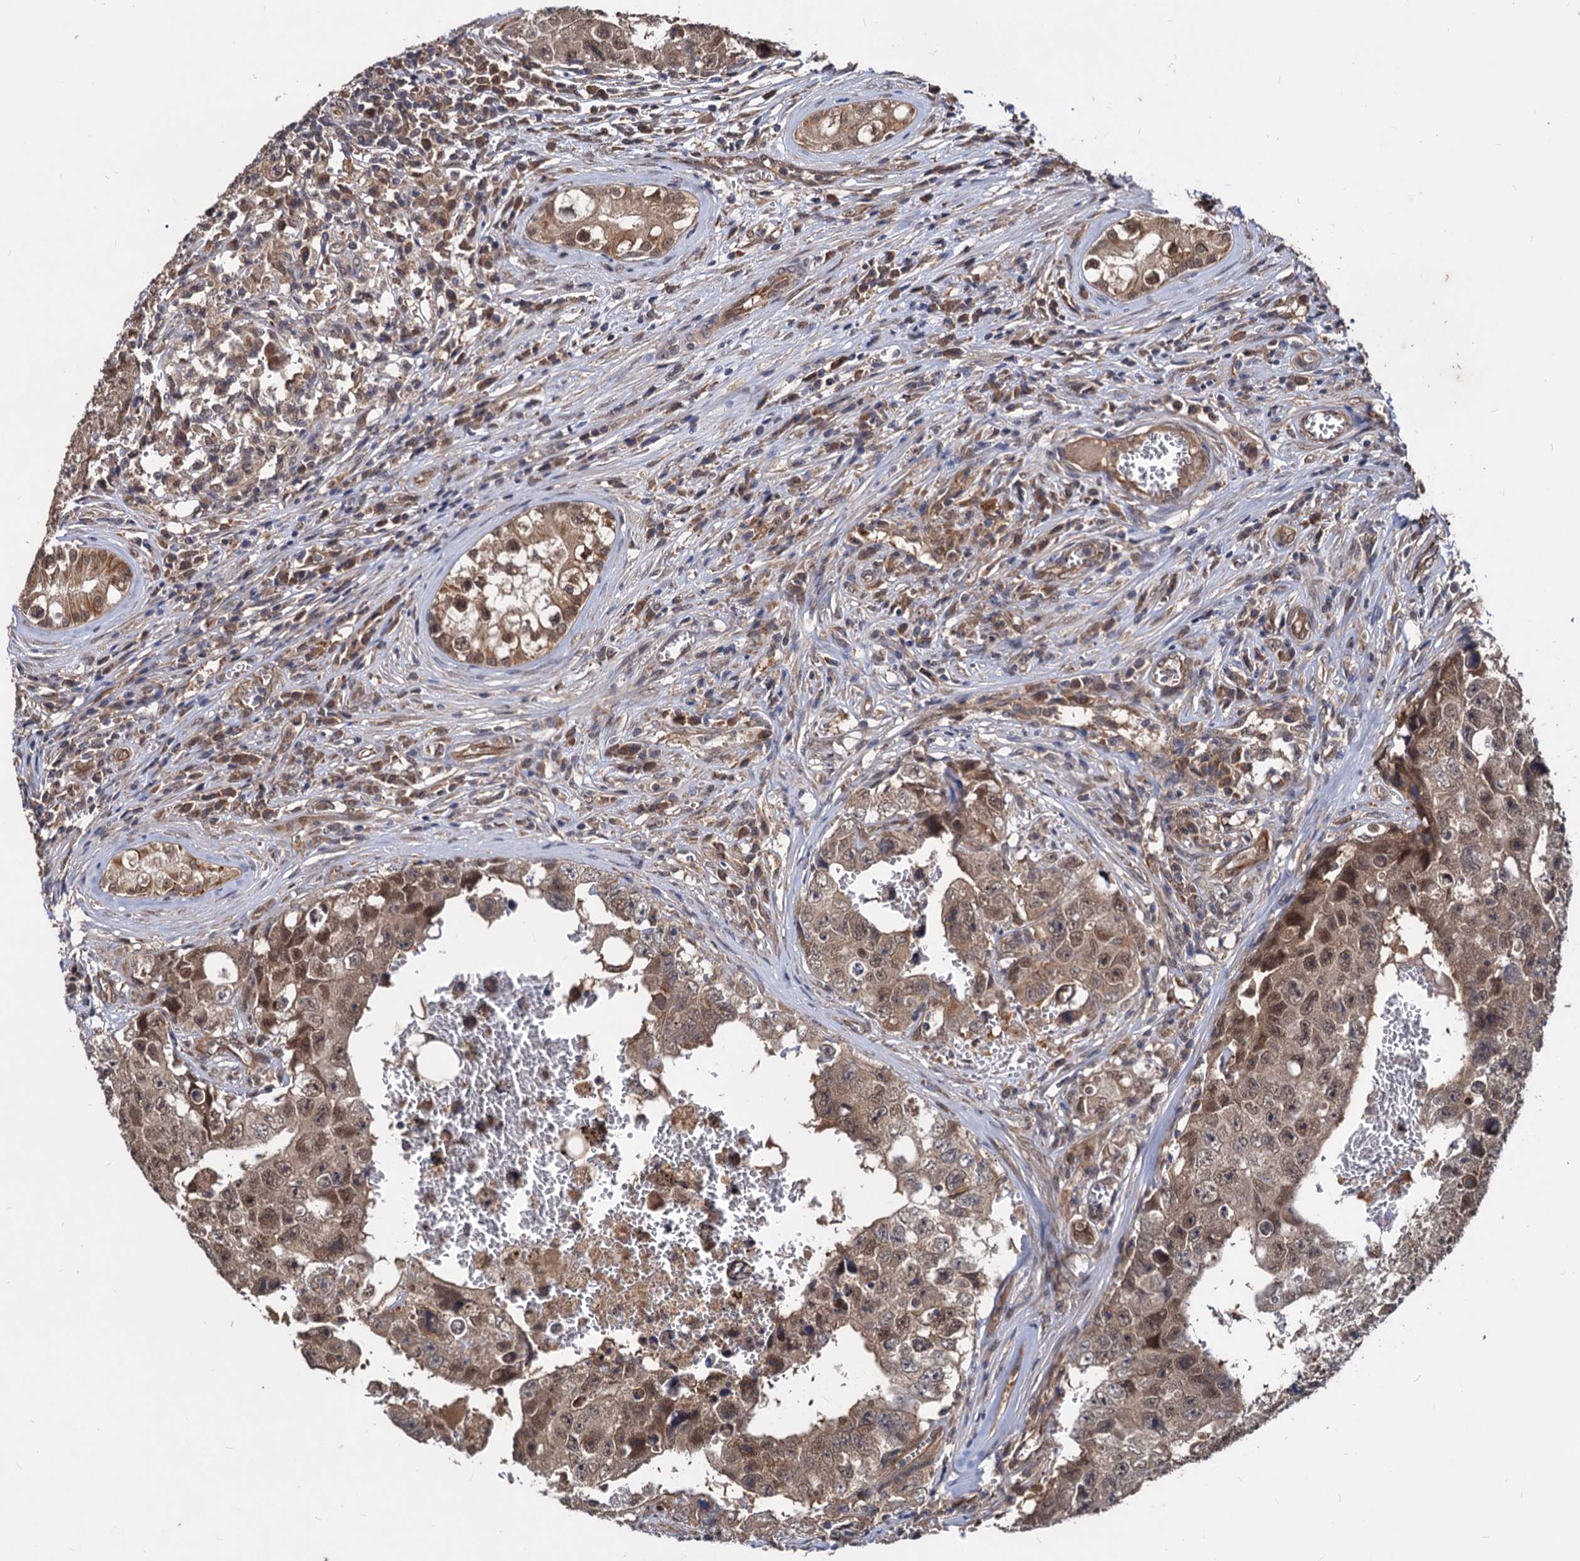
{"staining": {"intensity": "moderate", "quantity": ">75%", "location": "cytoplasmic/membranous,nuclear"}, "tissue": "testis cancer", "cell_type": "Tumor cells", "image_type": "cancer", "snomed": [{"axis": "morphology", "description": "Carcinoma, Embryonal, NOS"}, {"axis": "topography", "description": "Testis"}], "caption": "A medium amount of moderate cytoplasmic/membranous and nuclear staining is present in approximately >75% of tumor cells in testis embryonal carcinoma tissue.", "gene": "PSMD4", "patient": {"sex": "male", "age": 17}}